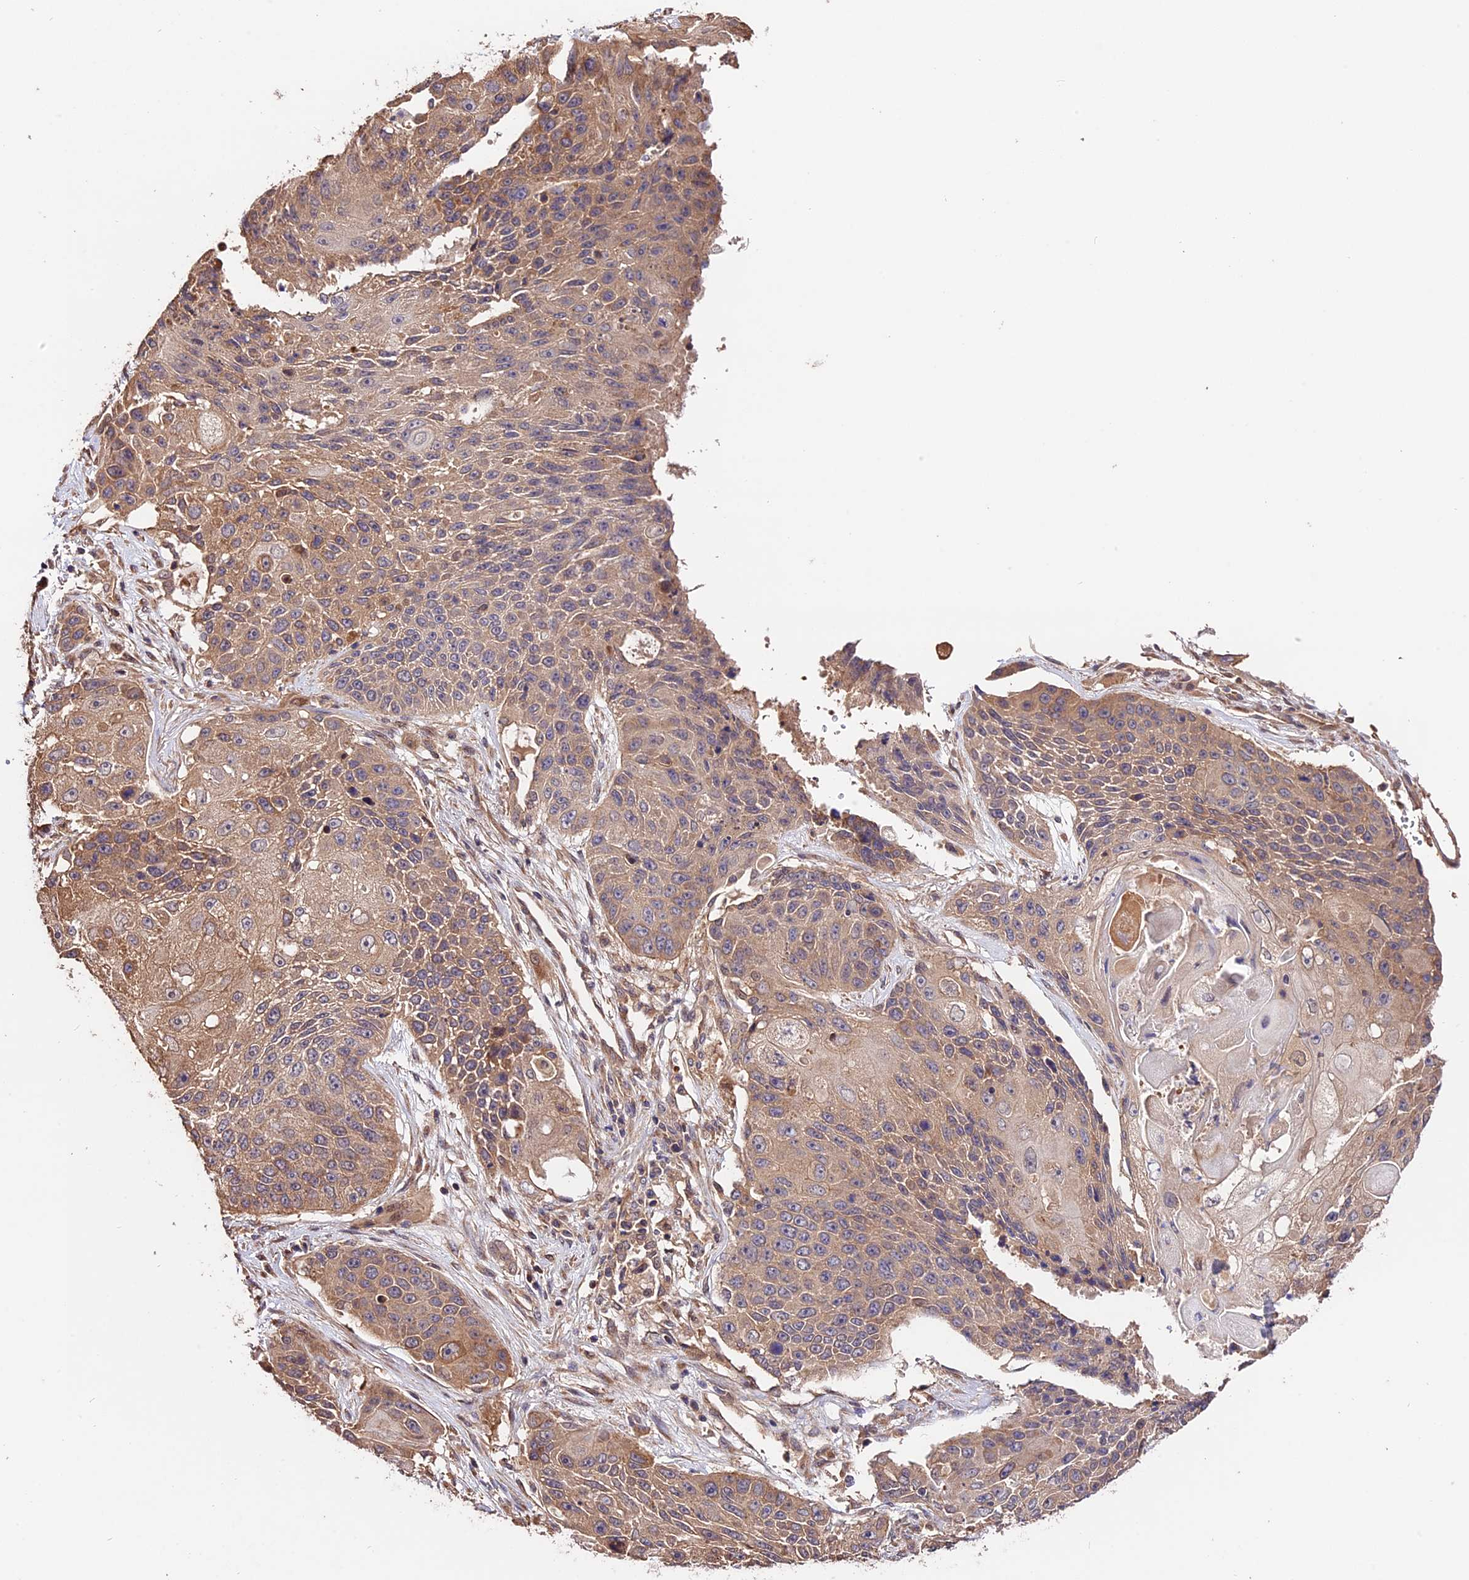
{"staining": {"intensity": "moderate", "quantity": ">75%", "location": "cytoplasmic/membranous"}, "tissue": "lung cancer", "cell_type": "Tumor cells", "image_type": "cancer", "snomed": [{"axis": "morphology", "description": "Squamous cell carcinoma, NOS"}, {"axis": "topography", "description": "Lung"}], "caption": "This histopathology image shows IHC staining of human squamous cell carcinoma (lung), with medium moderate cytoplasmic/membranous expression in approximately >75% of tumor cells.", "gene": "CES3", "patient": {"sex": "male", "age": 61}}